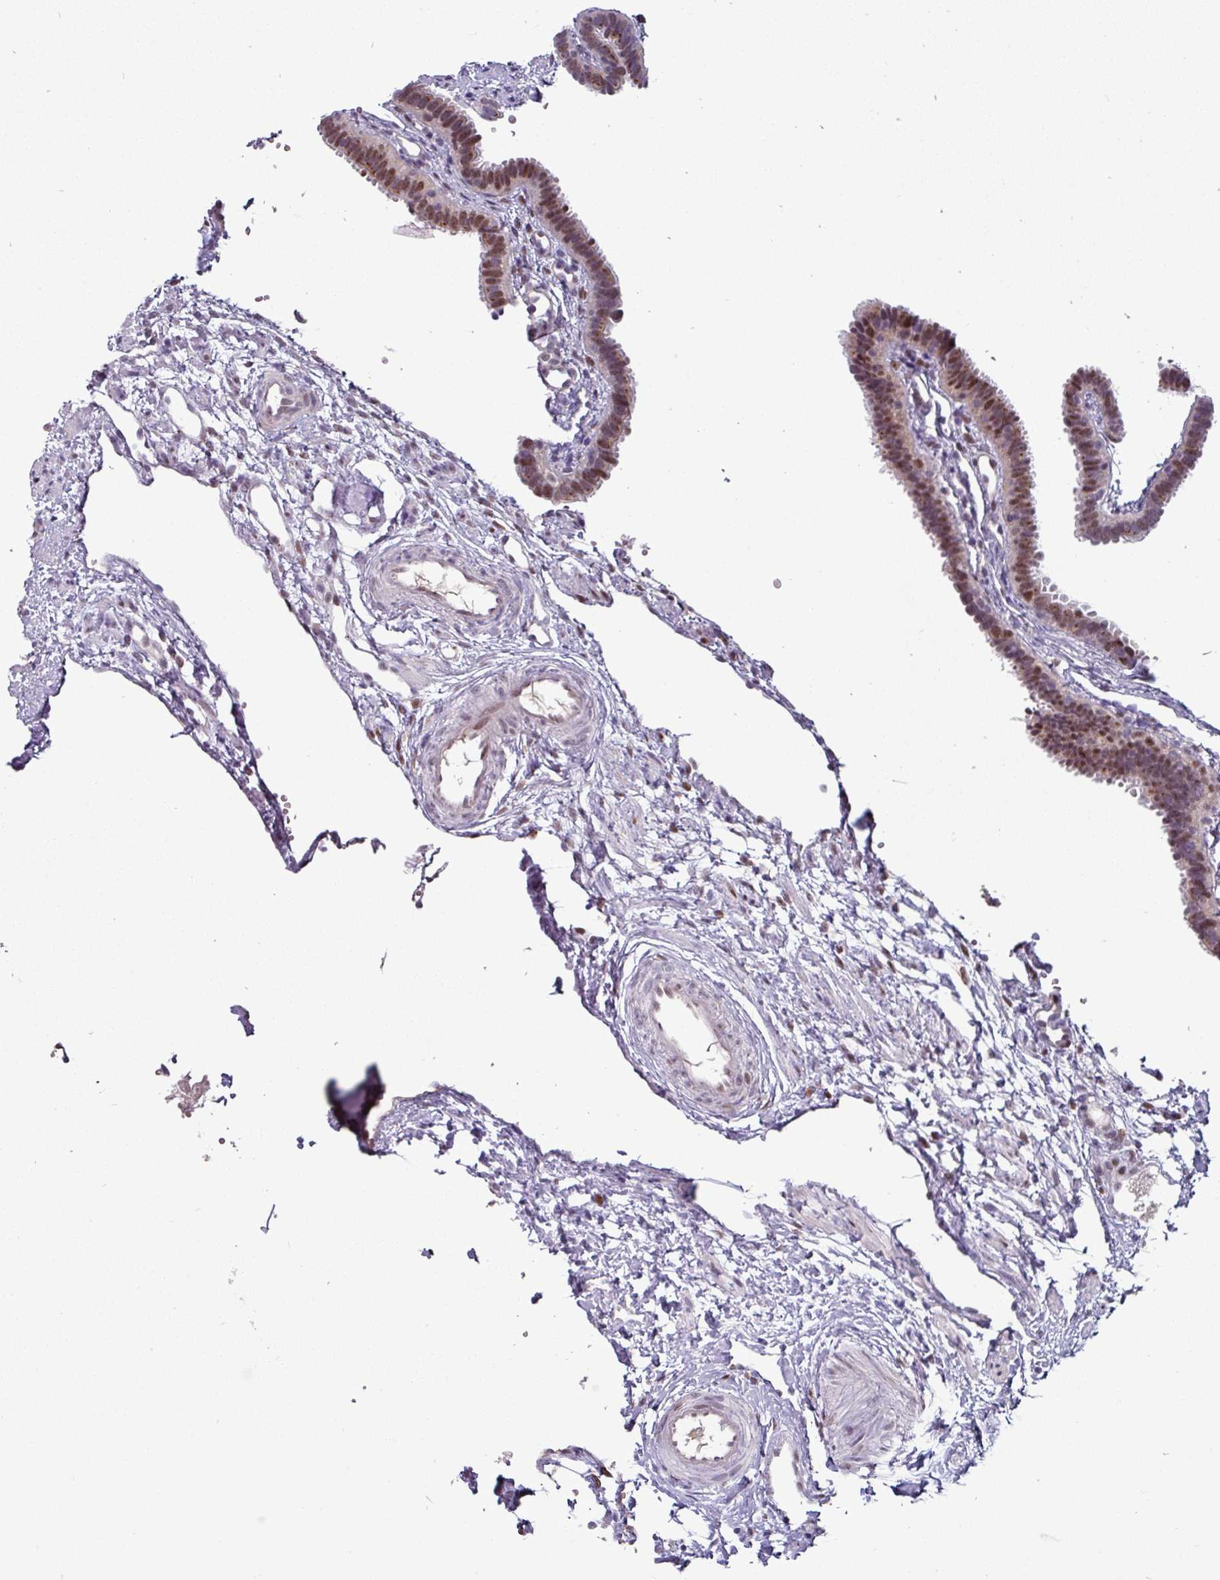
{"staining": {"intensity": "moderate", "quantity": "25%-75%", "location": "nuclear"}, "tissue": "fallopian tube", "cell_type": "Glandular cells", "image_type": "normal", "snomed": [{"axis": "morphology", "description": "Normal tissue, NOS"}, {"axis": "topography", "description": "Fallopian tube"}], "caption": "Fallopian tube stained with a brown dye demonstrates moderate nuclear positive expression in approximately 25%-75% of glandular cells.", "gene": "SWSAP1", "patient": {"sex": "female", "age": 37}}